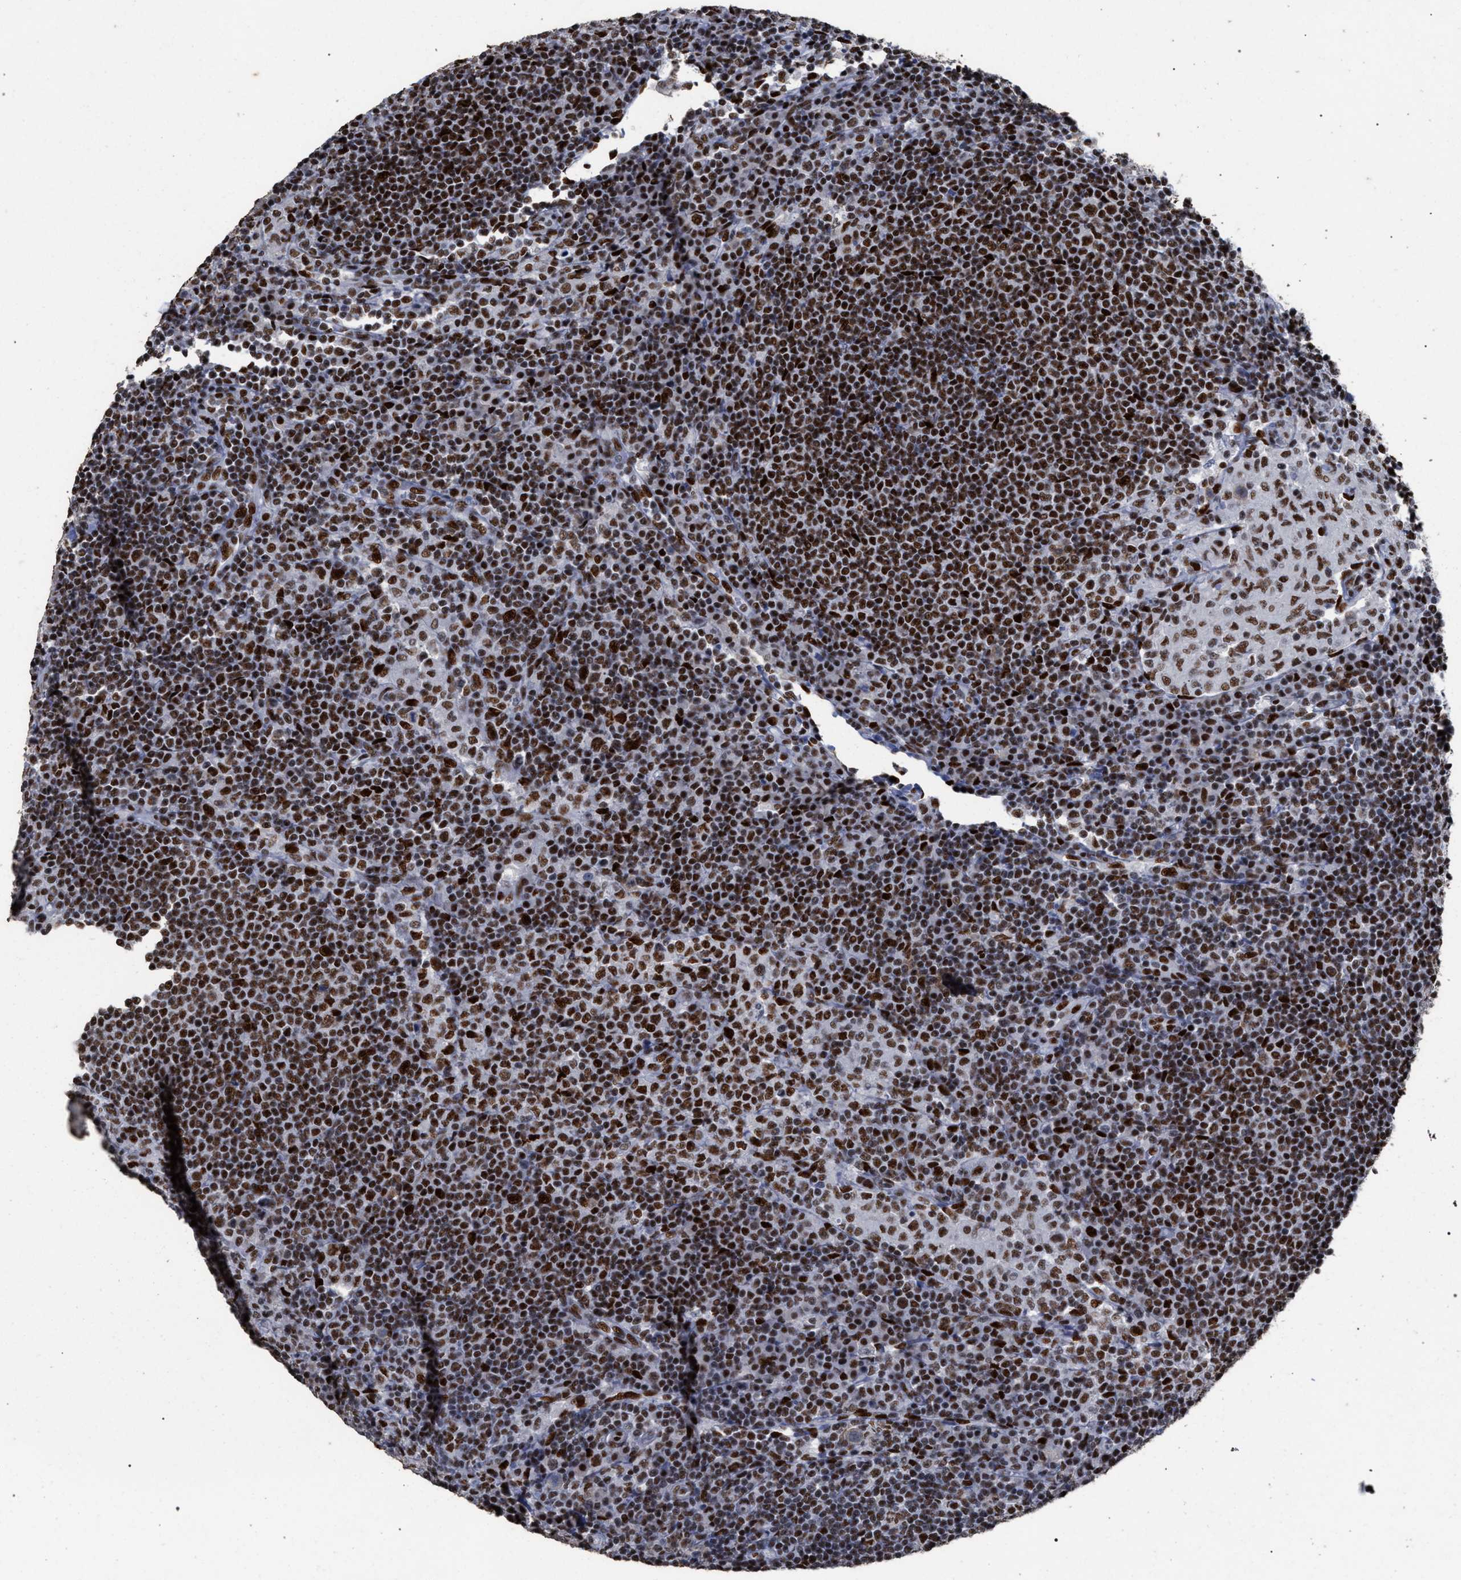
{"staining": {"intensity": "strong", "quantity": ">75%", "location": "nuclear"}, "tissue": "lymph node", "cell_type": "Non-germinal center cells", "image_type": "normal", "snomed": [{"axis": "morphology", "description": "Normal tissue, NOS"}, {"axis": "topography", "description": "Lymph node"}], "caption": "Protein expression analysis of normal lymph node displays strong nuclear expression in about >75% of non-germinal center cells.", "gene": "TP53BP1", "patient": {"sex": "female", "age": 53}}